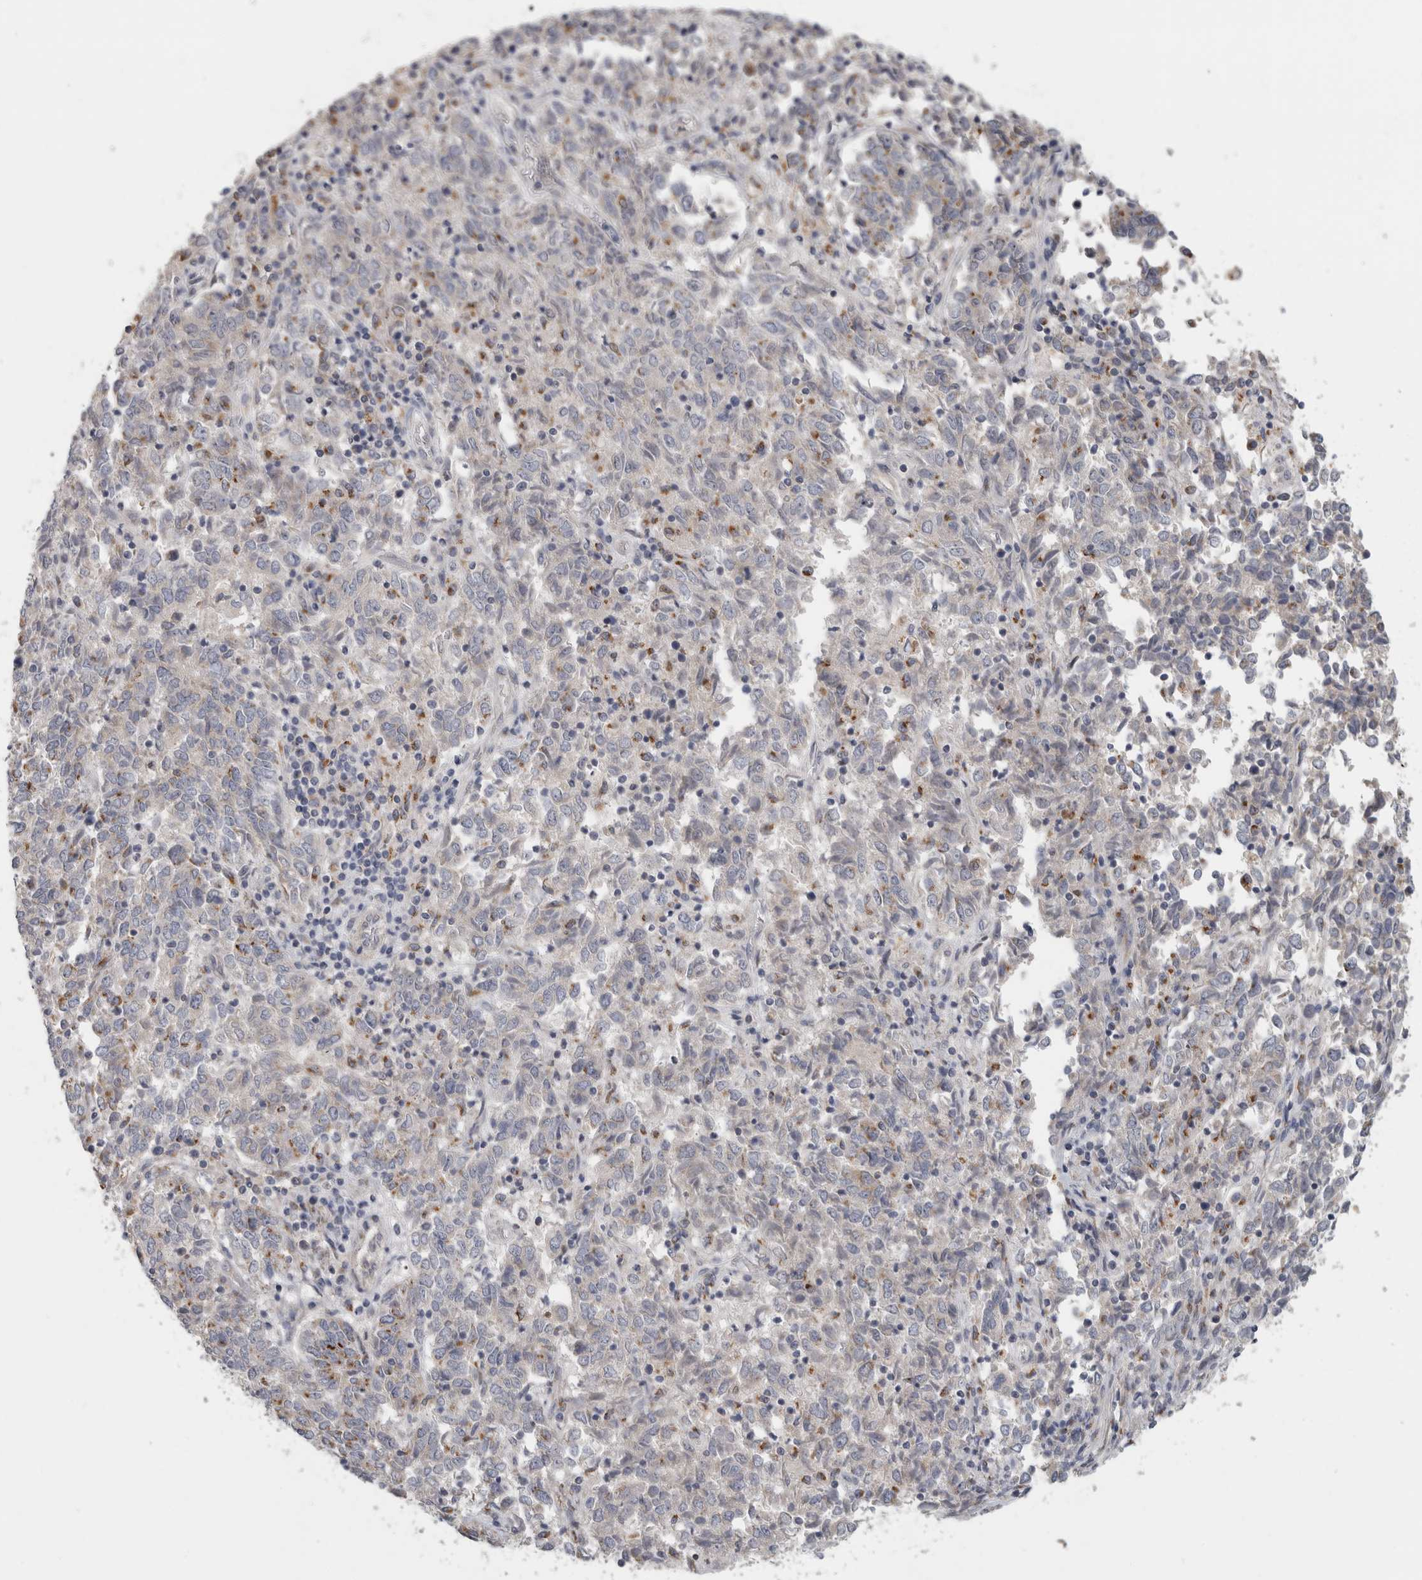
{"staining": {"intensity": "strong", "quantity": "<25%", "location": "cytoplasmic/membranous"}, "tissue": "endometrial cancer", "cell_type": "Tumor cells", "image_type": "cancer", "snomed": [{"axis": "morphology", "description": "Adenocarcinoma, NOS"}, {"axis": "topography", "description": "Endometrium"}], "caption": "Immunohistochemistry of human endometrial cancer reveals medium levels of strong cytoplasmic/membranous staining in approximately <25% of tumor cells.", "gene": "MGAT1", "patient": {"sex": "female", "age": 80}}